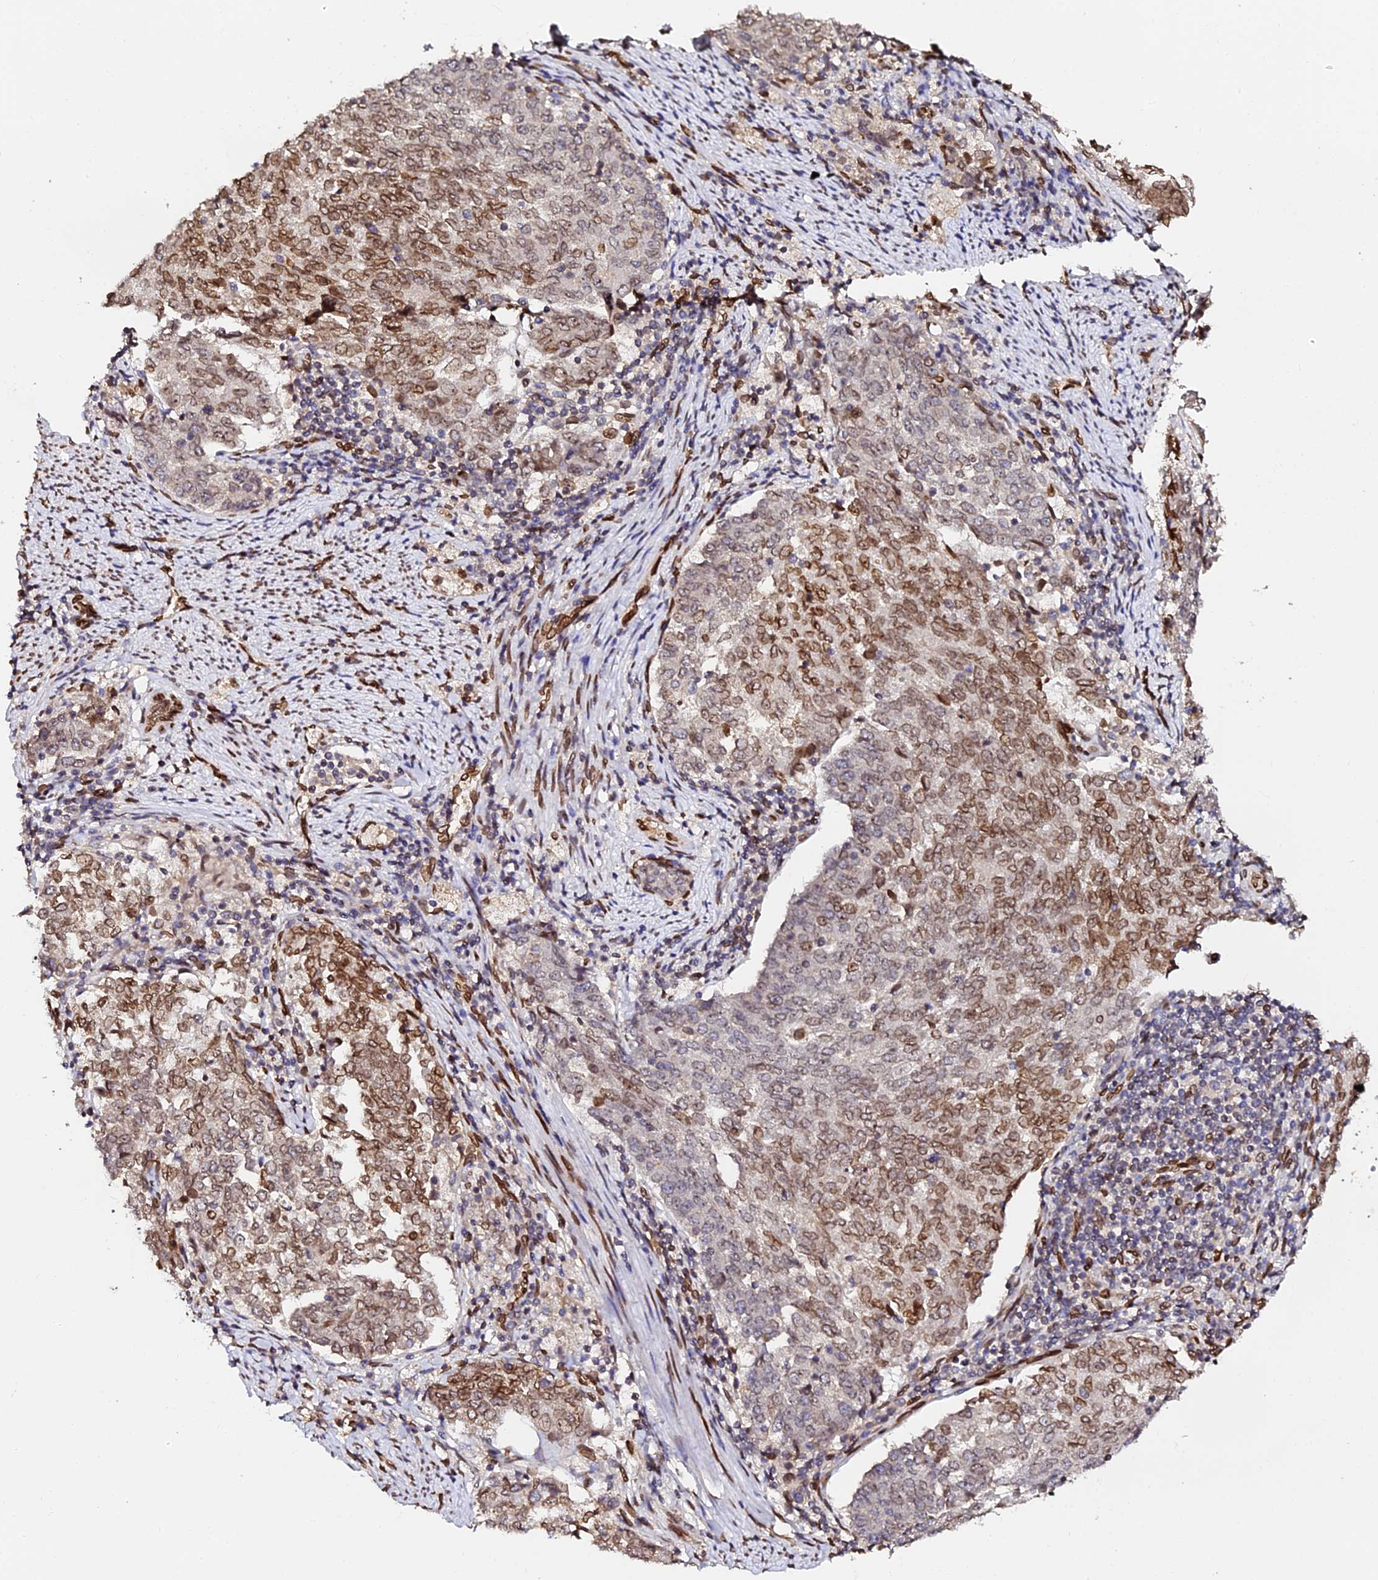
{"staining": {"intensity": "strong", "quantity": "25%-75%", "location": "cytoplasmic/membranous,nuclear"}, "tissue": "endometrial cancer", "cell_type": "Tumor cells", "image_type": "cancer", "snomed": [{"axis": "morphology", "description": "Adenocarcinoma, NOS"}, {"axis": "topography", "description": "Endometrium"}], "caption": "Human endometrial cancer stained with a protein marker displays strong staining in tumor cells.", "gene": "ANAPC5", "patient": {"sex": "female", "age": 80}}